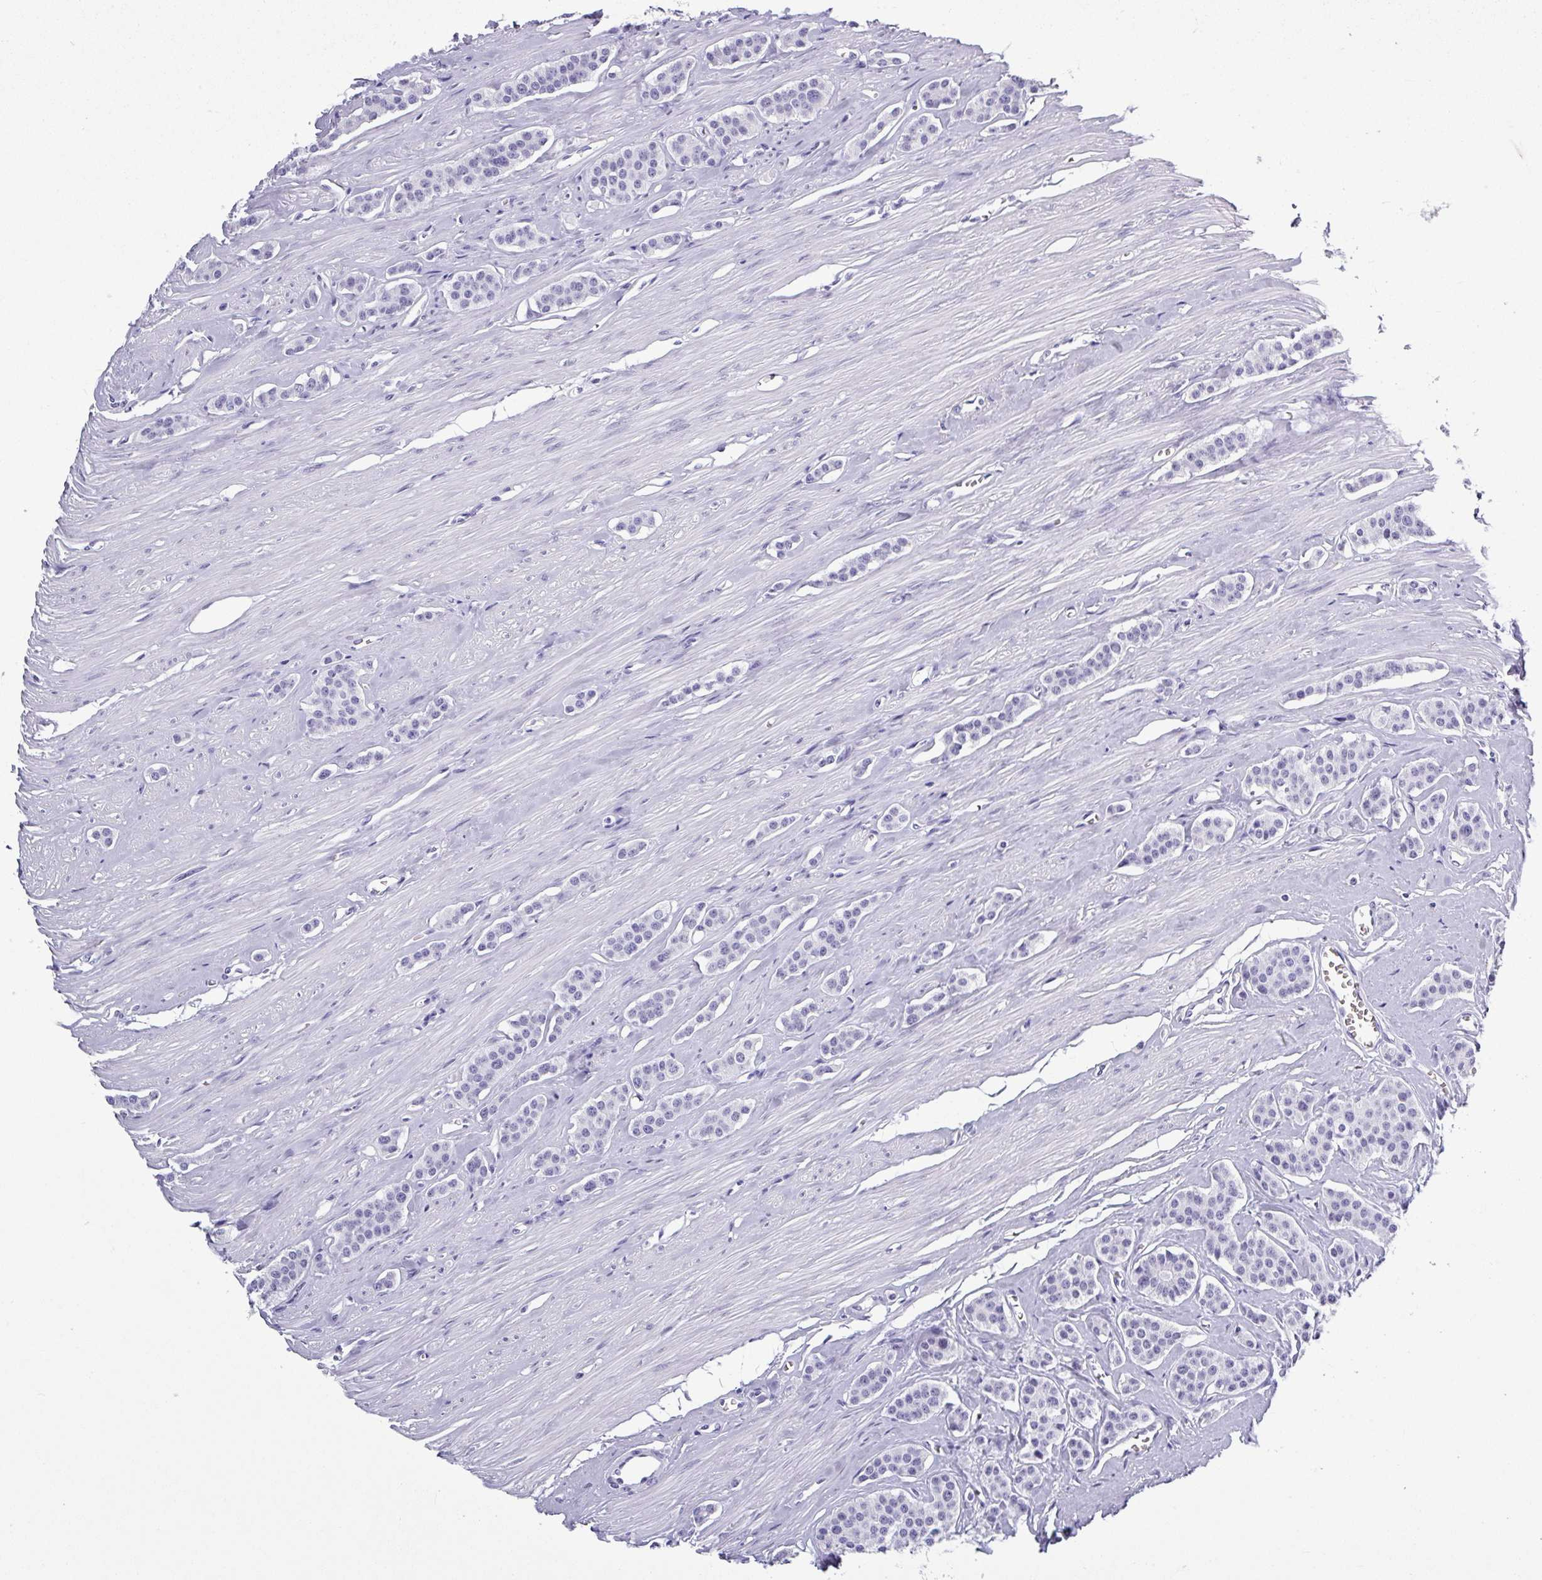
{"staining": {"intensity": "negative", "quantity": "none", "location": "none"}, "tissue": "carcinoid", "cell_type": "Tumor cells", "image_type": "cancer", "snomed": [{"axis": "morphology", "description": "Carcinoid, malignant, NOS"}, {"axis": "topography", "description": "Small intestine"}], "caption": "DAB (3,3'-diaminobenzidine) immunohistochemical staining of human carcinoid exhibits no significant staining in tumor cells.", "gene": "SRGAP1", "patient": {"sex": "male", "age": 60}}